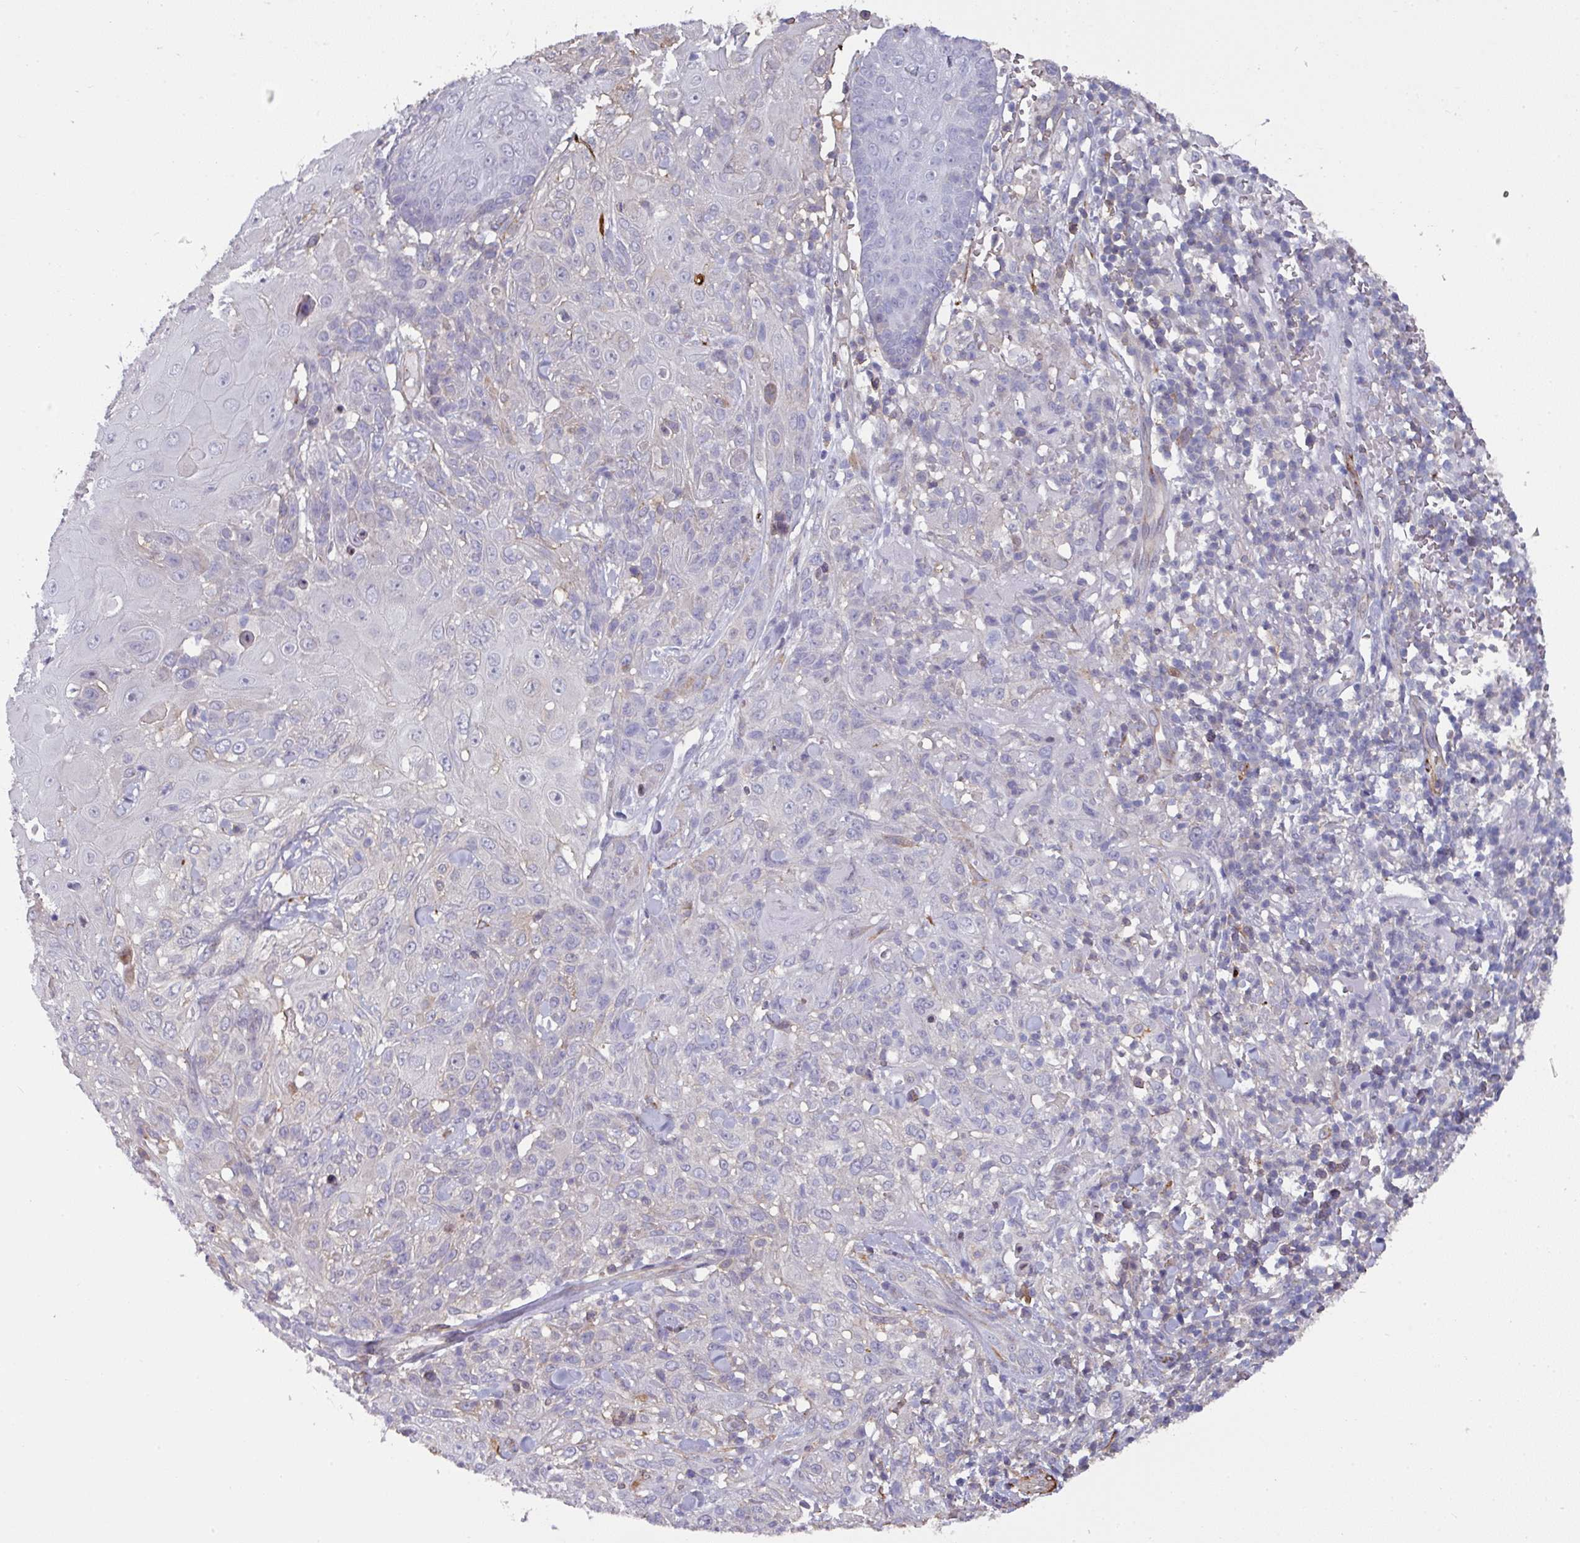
{"staining": {"intensity": "negative", "quantity": "none", "location": "none"}, "tissue": "skin cancer", "cell_type": "Tumor cells", "image_type": "cancer", "snomed": [{"axis": "morphology", "description": "Normal tissue, NOS"}, {"axis": "morphology", "description": "Squamous cell carcinoma, NOS"}, {"axis": "topography", "description": "Skin"}, {"axis": "topography", "description": "Cartilage tissue"}], "caption": "There is no significant expression in tumor cells of skin cancer.", "gene": "BEND5", "patient": {"sex": "female", "age": 79}}